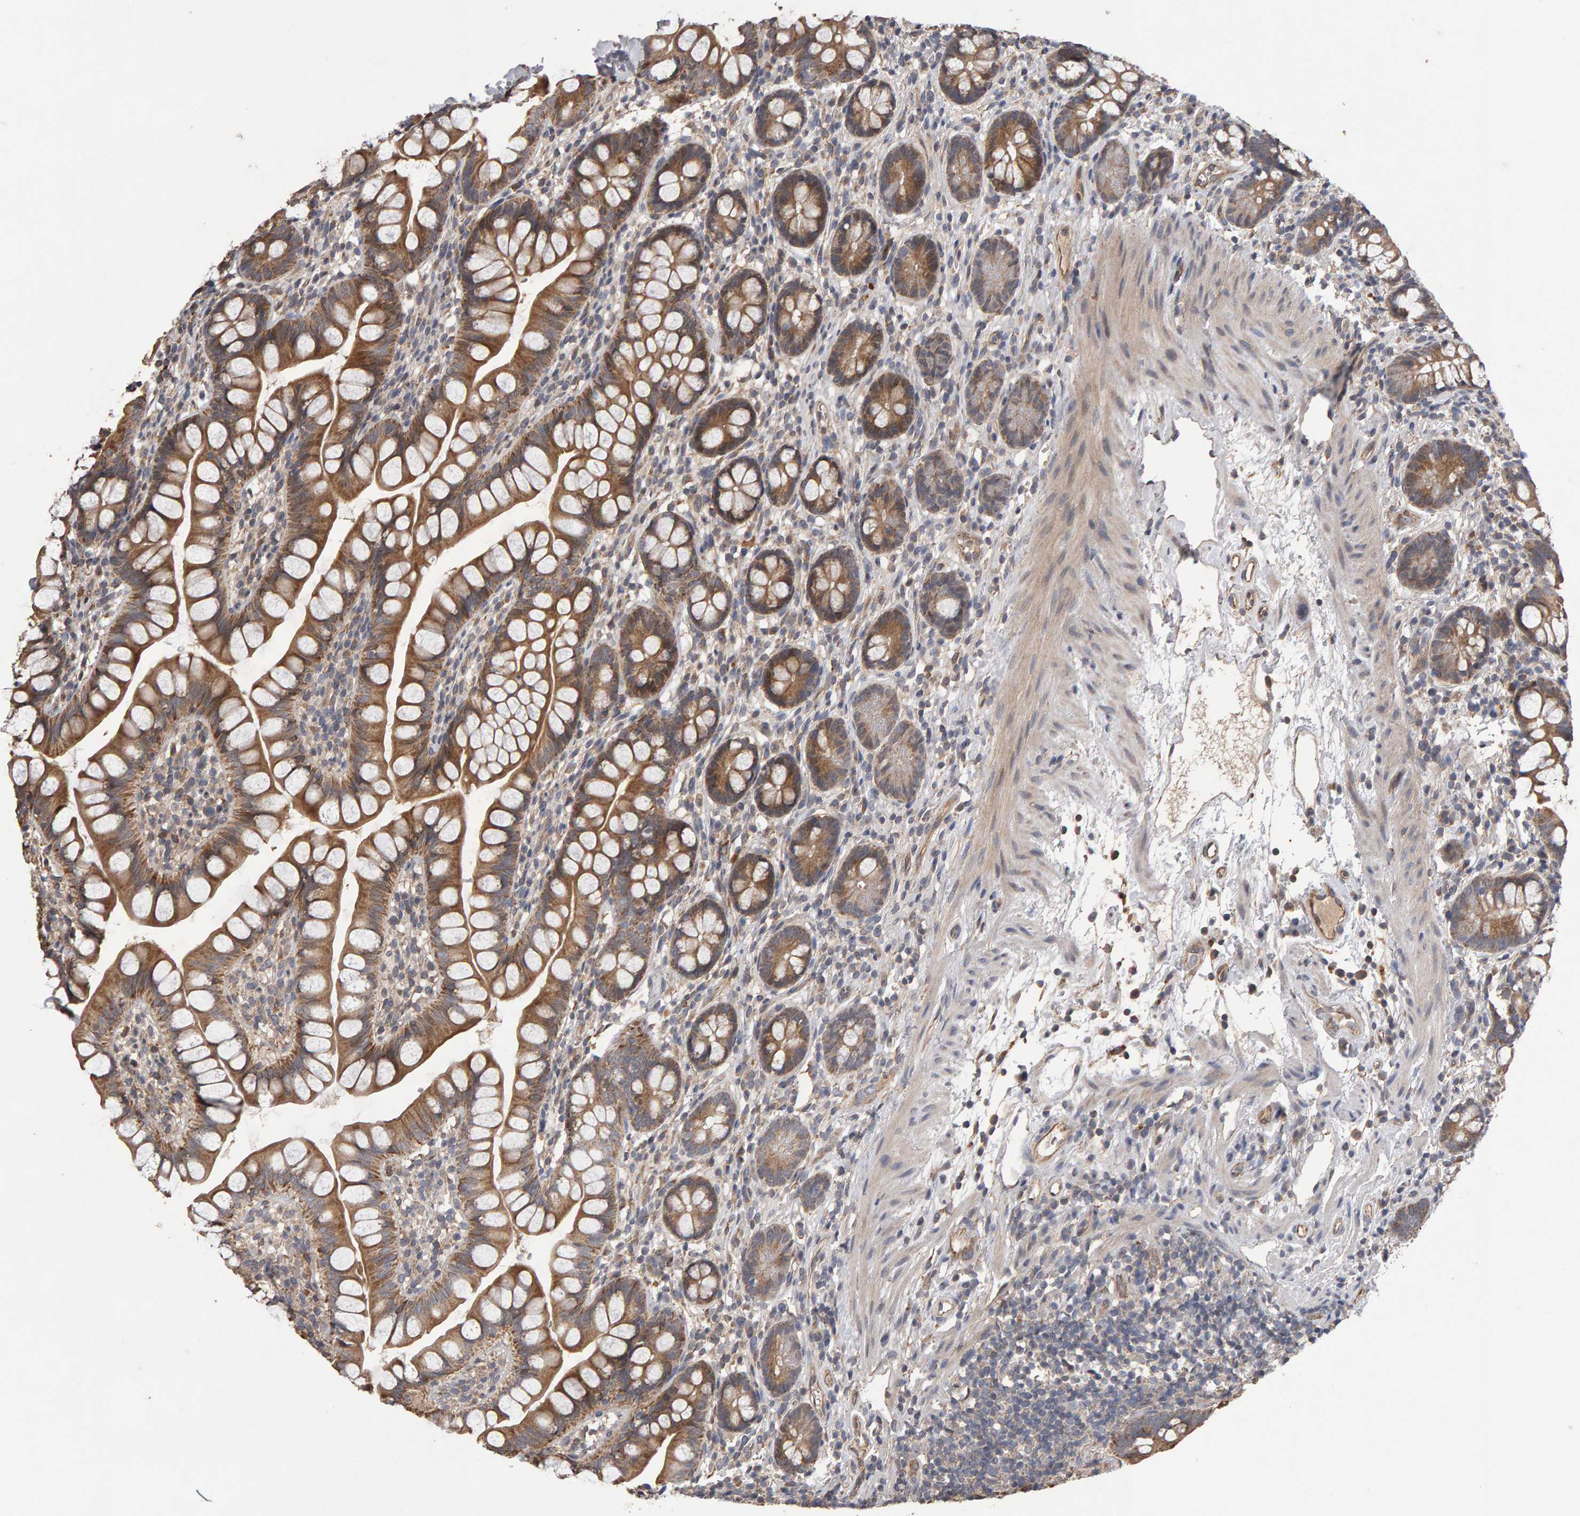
{"staining": {"intensity": "moderate", "quantity": ">75%", "location": "cytoplasmic/membranous"}, "tissue": "small intestine", "cell_type": "Glandular cells", "image_type": "normal", "snomed": [{"axis": "morphology", "description": "Normal tissue, NOS"}, {"axis": "topography", "description": "Small intestine"}], "caption": "Small intestine stained for a protein (brown) demonstrates moderate cytoplasmic/membranous positive staining in about >75% of glandular cells.", "gene": "COASY", "patient": {"sex": "female", "age": 84}}